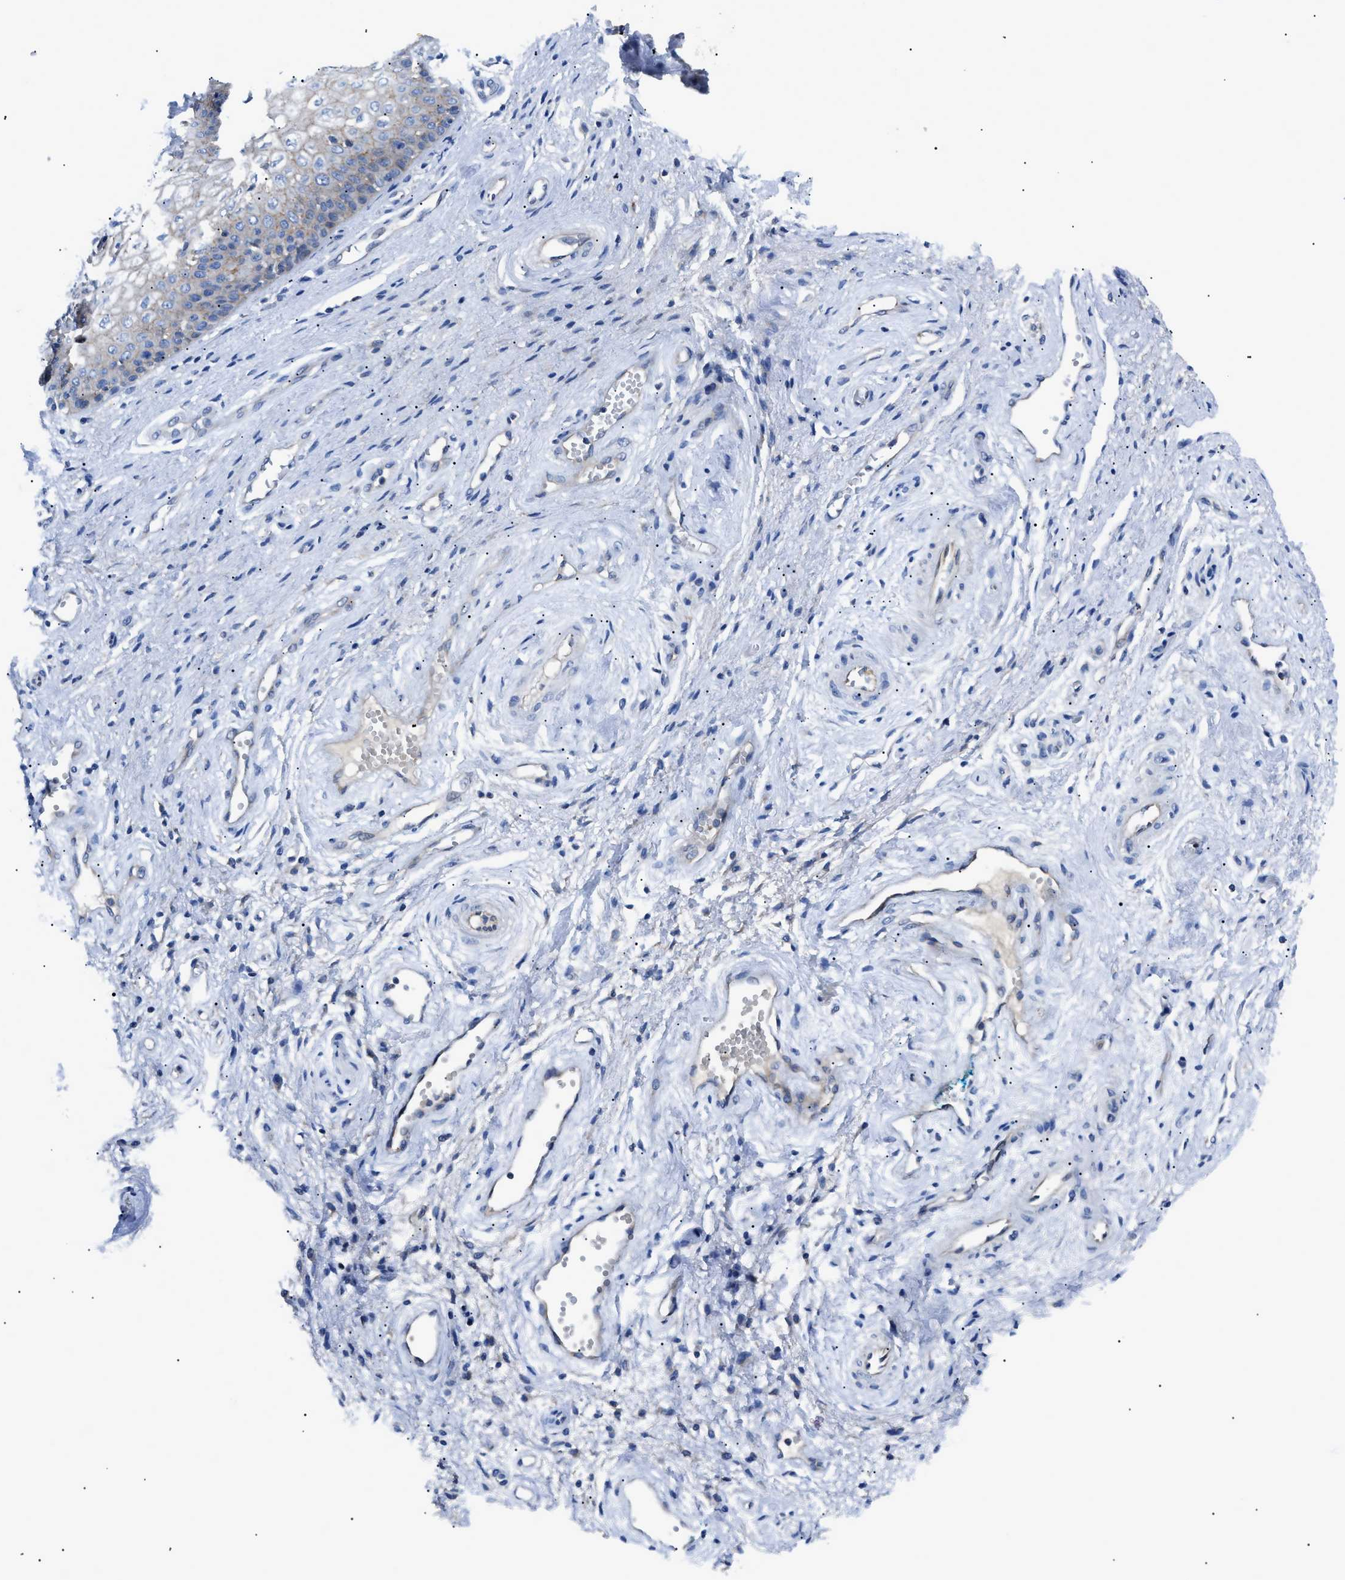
{"staining": {"intensity": "weak", "quantity": "25%-75%", "location": "cytoplasmic/membranous"}, "tissue": "vagina", "cell_type": "Squamous epithelial cells", "image_type": "normal", "snomed": [{"axis": "morphology", "description": "Normal tissue, NOS"}, {"axis": "topography", "description": "Vagina"}], "caption": "The micrograph exhibits immunohistochemical staining of unremarkable vagina. There is weak cytoplasmic/membranous expression is identified in about 25%-75% of squamous epithelial cells. (DAB (3,3'-diaminobenzidine) IHC, brown staining for protein, blue staining for nuclei).", "gene": "ZDHHC24", "patient": {"sex": "female", "age": 34}}